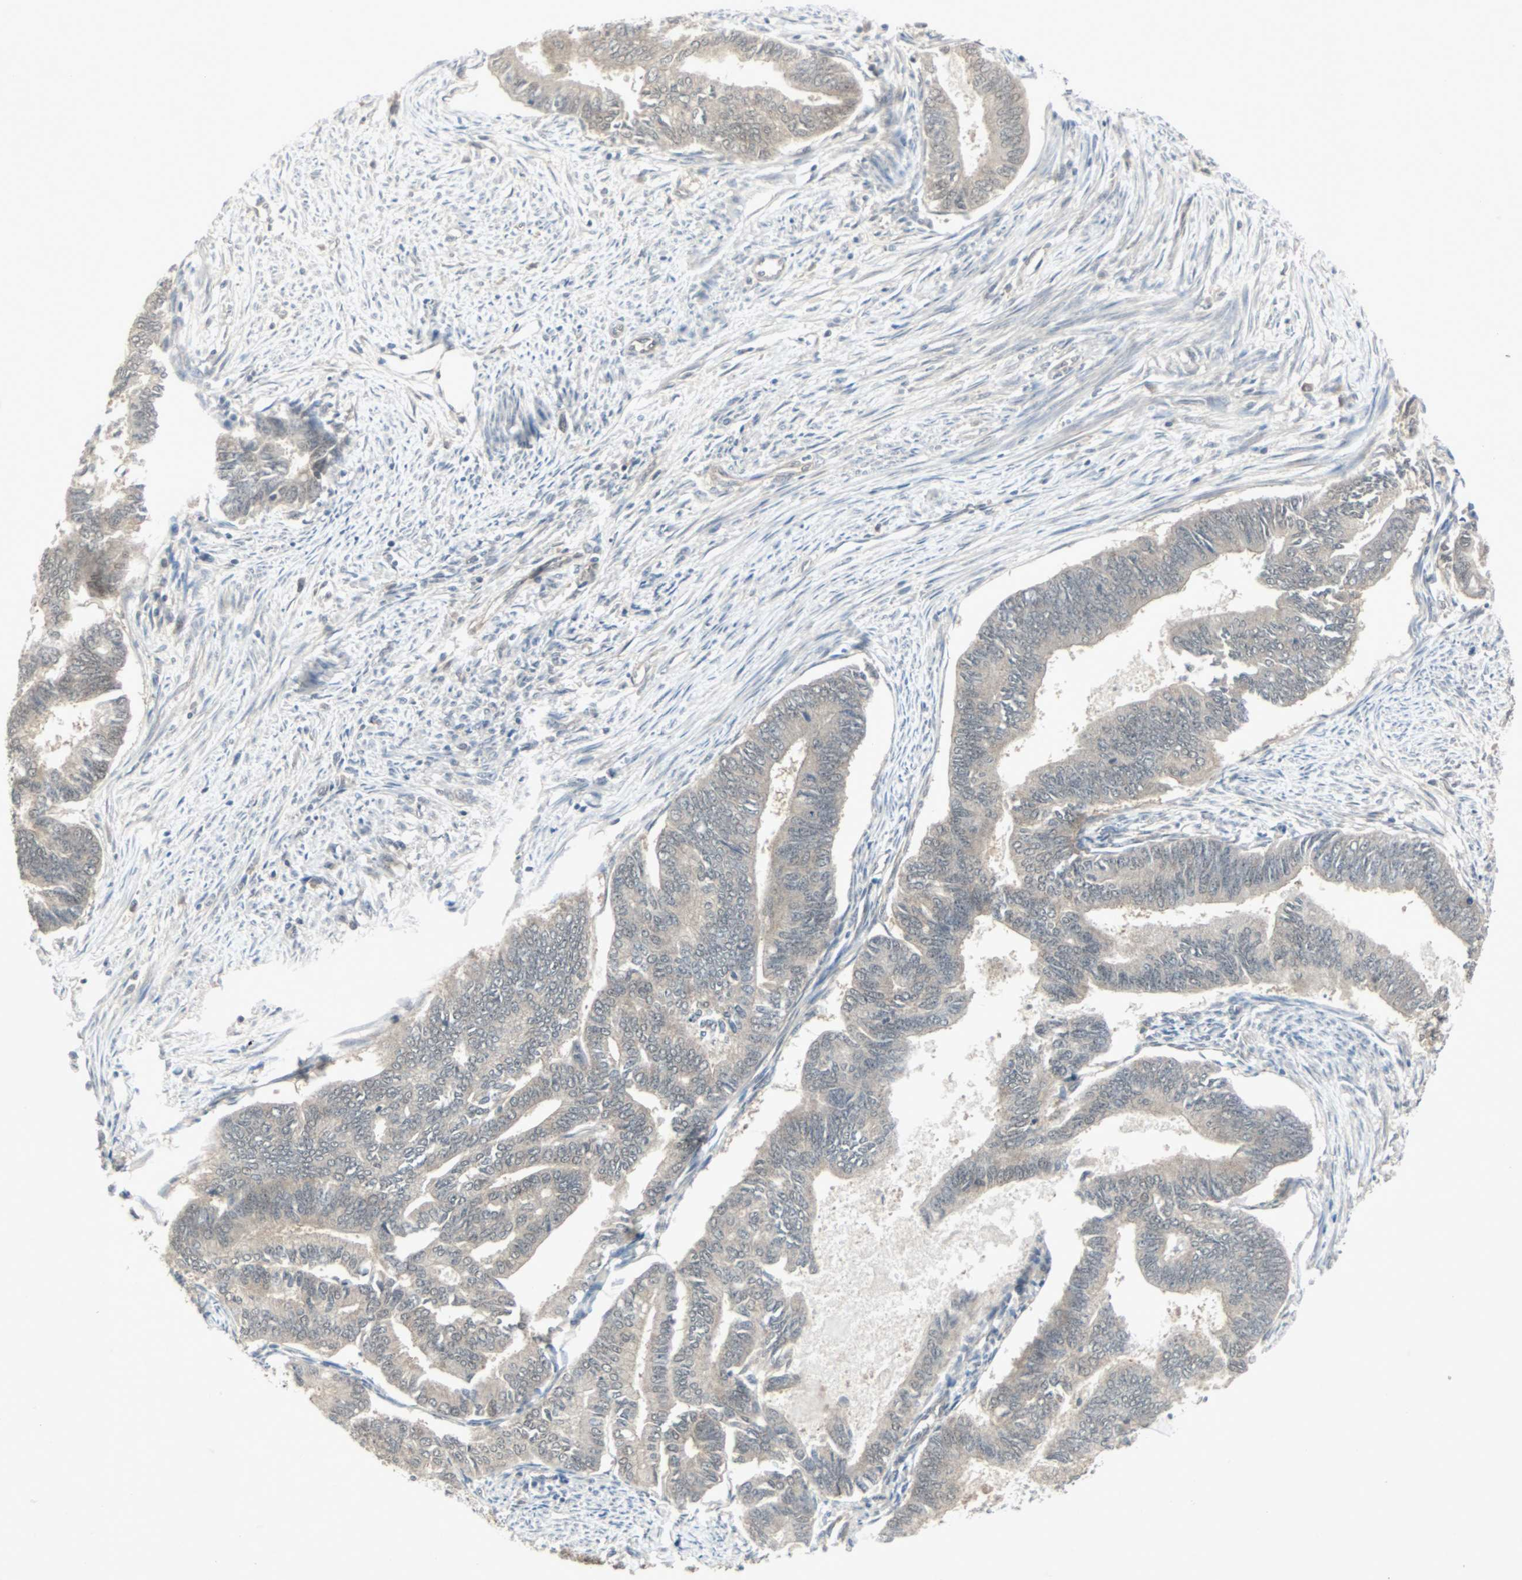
{"staining": {"intensity": "weak", "quantity": "25%-75%", "location": "cytoplasmic/membranous"}, "tissue": "endometrial cancer", "cell_type": "Tumor cells", "image_type": "cancer", "snomed": [{"axis": "morphology", "description": "Adenocarcinoma, NOS"}, {"axis": "topography", "description": "Endometrium"}], "caption": "Immunohistochemical staining of human endometrial adenocarcinoma reveals low levels of weak cytoplasmic/membranous protein staining in about 25%-75% of tumor cells.", "gene": "PTPA", "patient": {"sex": "female", "age": 86}}